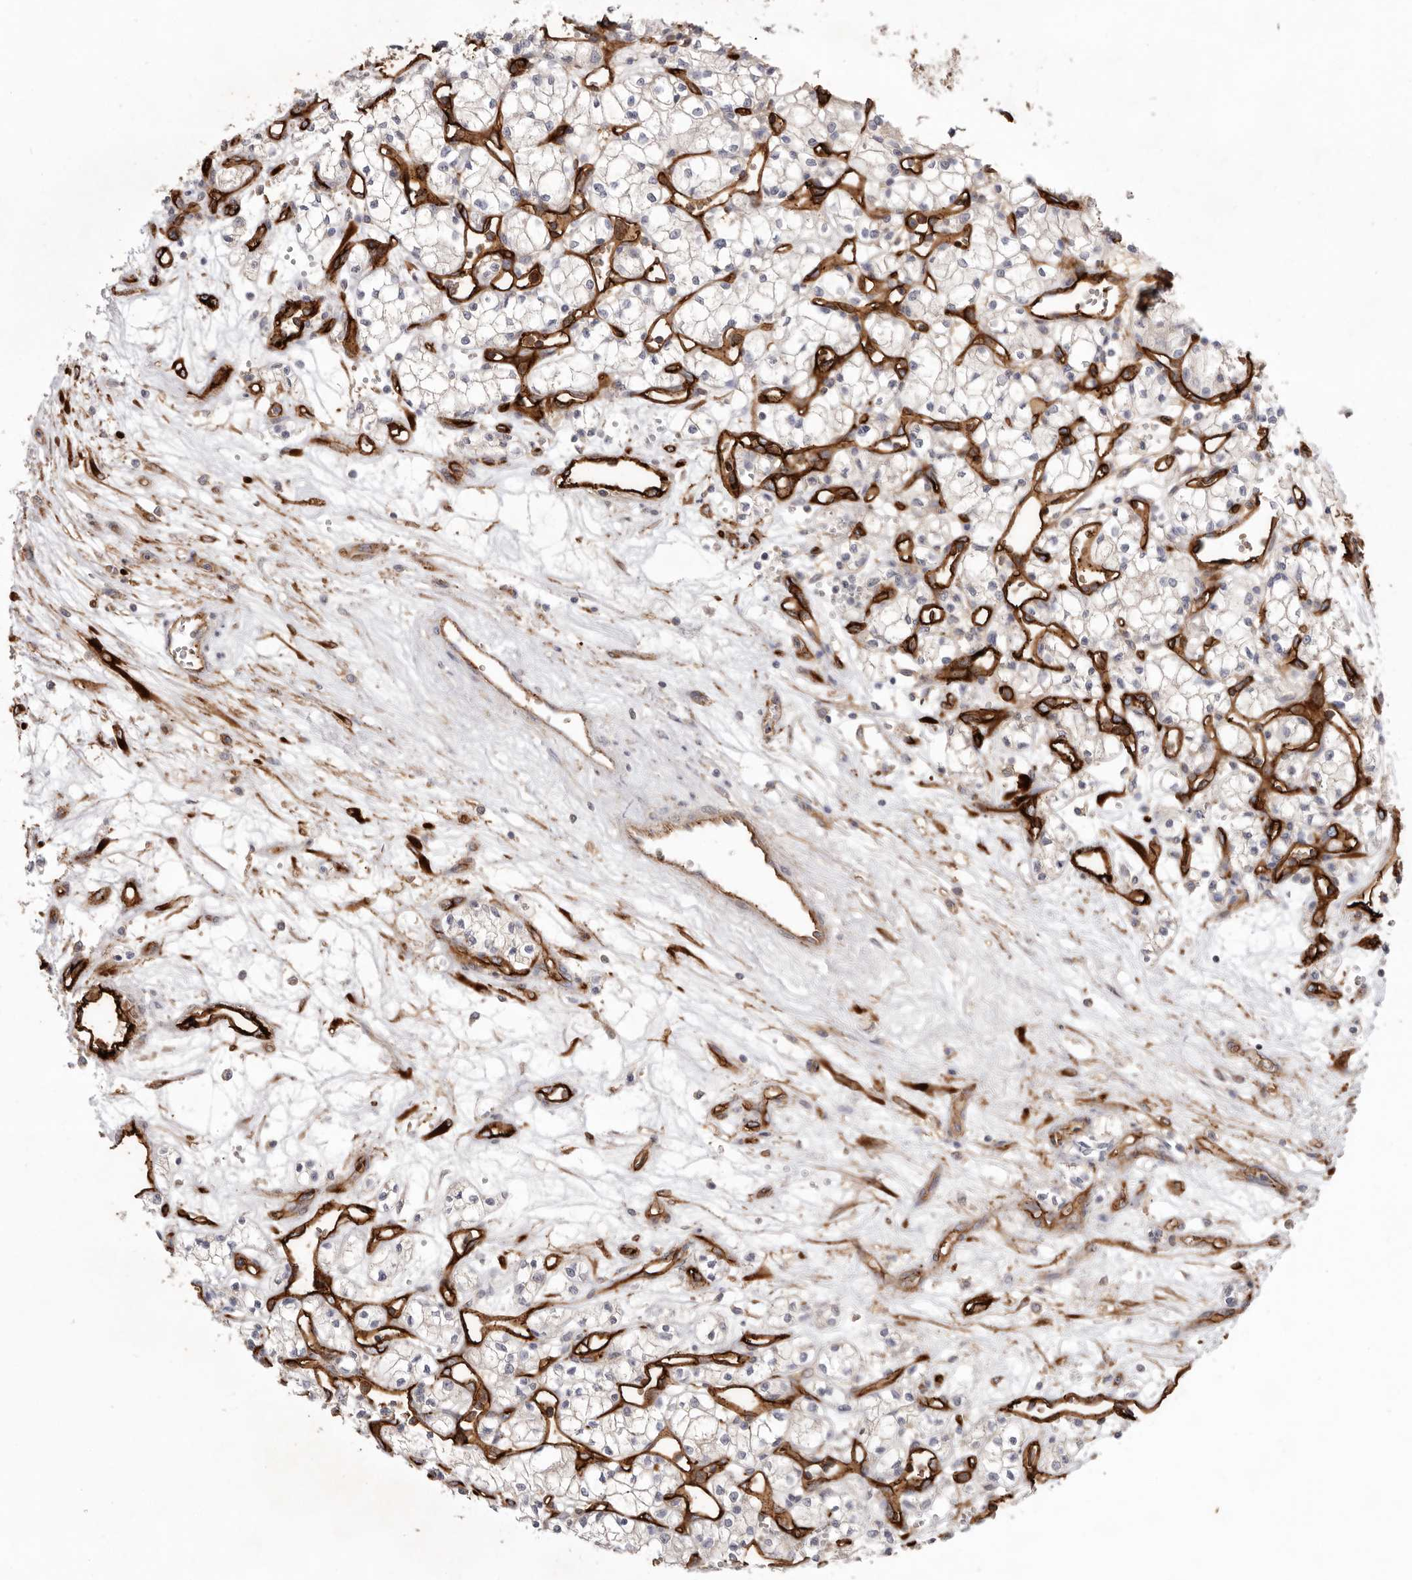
{"staining": {"intensity": "negative", "quantity": "none", "location": "none"}, "tissue": "renal cancer", "cell_type": "Tumor cells", "image_type": "cancer", "snomed": [{"axis": "morphology", "description": "Adenocarcinoma, NOS"}, {"axis": "topography", "description": "Kidney"}], "caption": "High power microscopy micrograph of an IHC micrograph of renal adenocarcinoma, revealing no significant staining in tumor cells.", "gene": "LRRC66", "patient": {"sex": "male", "age": 59}}